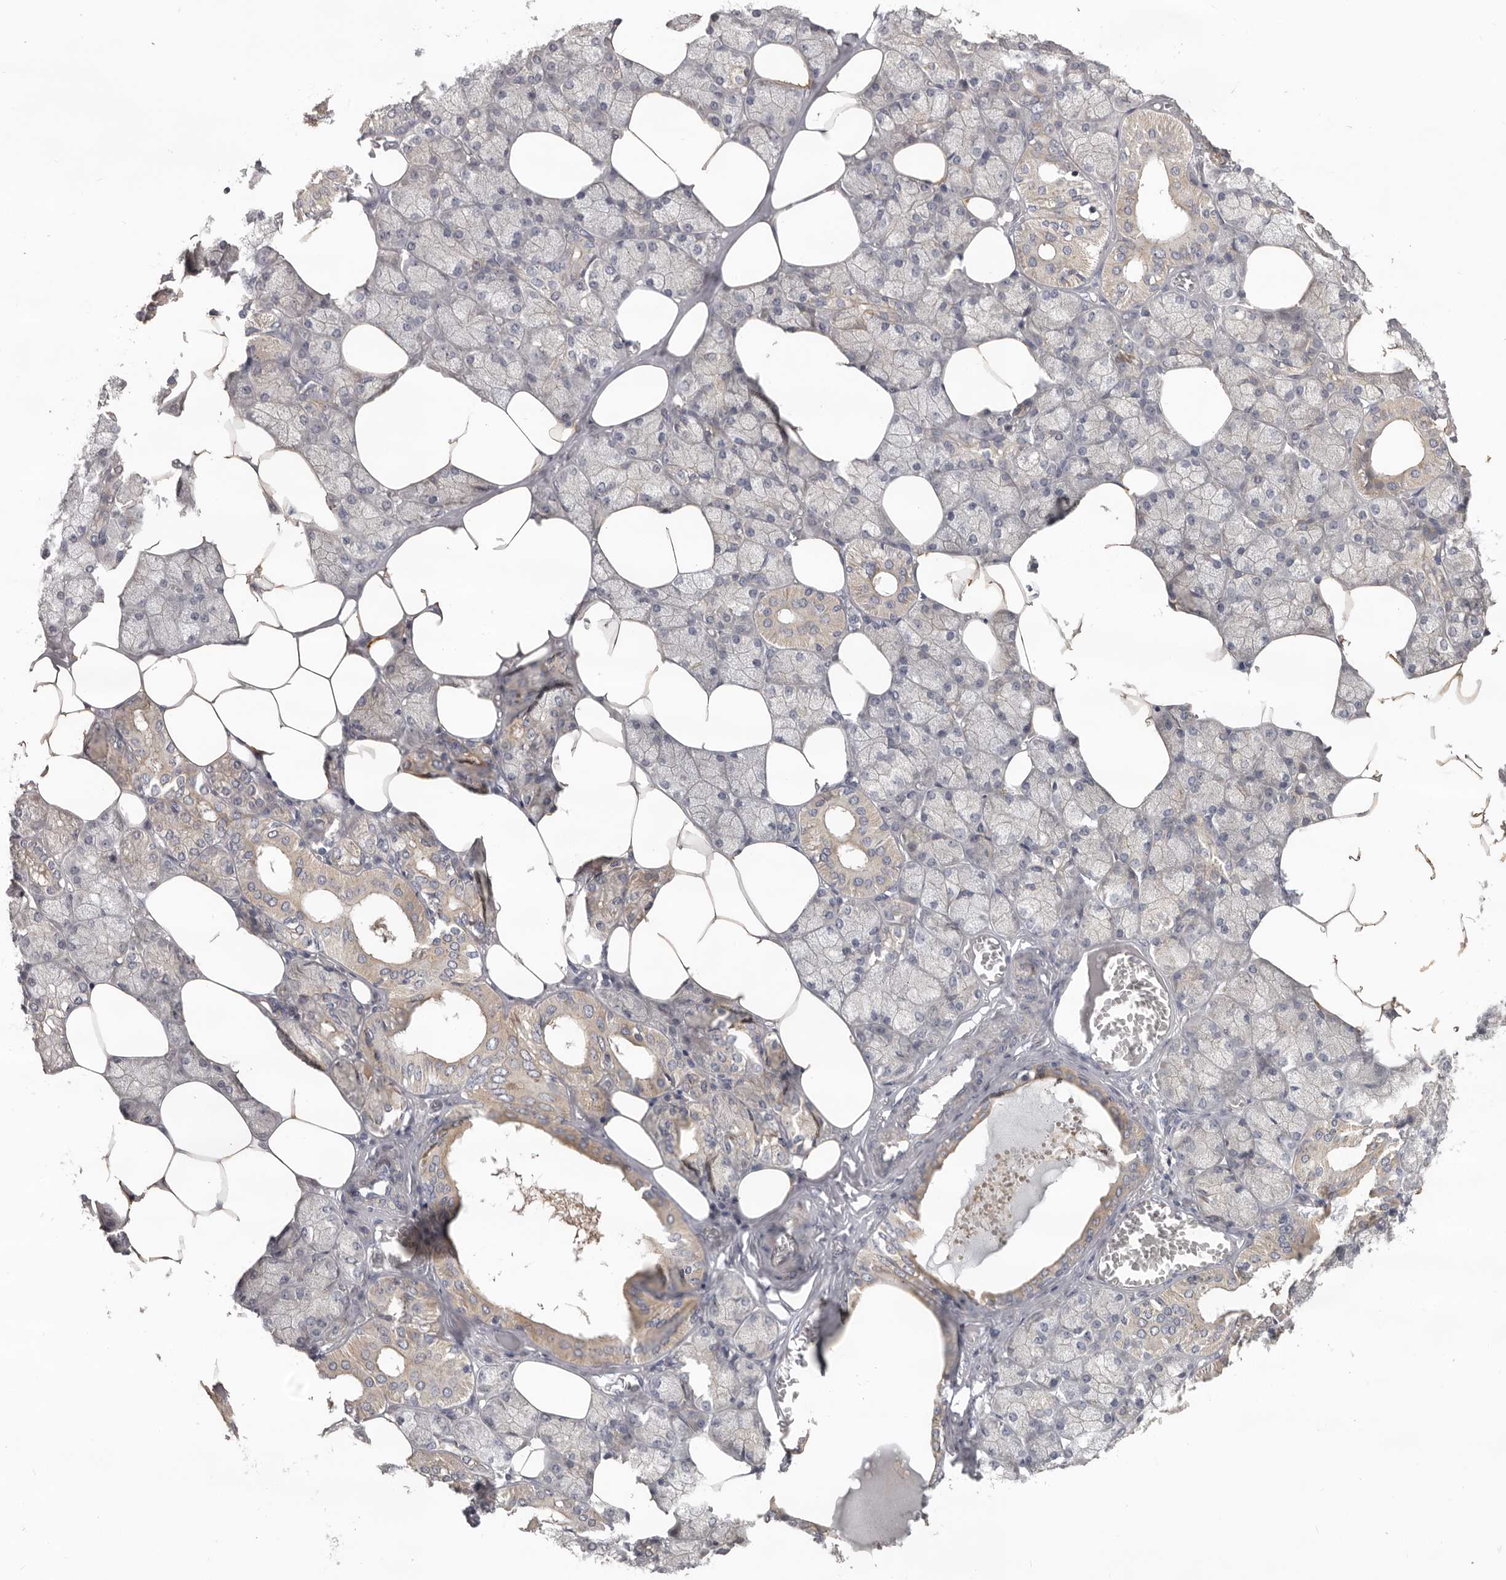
{"staining": {"intensity": "moderate", "quantity": "25%-75%", "location": "cytoplasmic/membranous"}, "tissue": "salivary gland", "cell_type": "Glandular cells", "image_type": "normal", "snomed": [{"axis": "morphology", "description": "Normal tissue, NOS"}, {"axis": "topography", "description": "Salivary gland"}], "caption": "The micrograph reveals staining of normal salivary gland, revealing moderate cytoplasmic/membranous protein staining (brown color) within glandular cells.", "gene": "HINT3", "patient": {"sex": "male", "age": 62}}